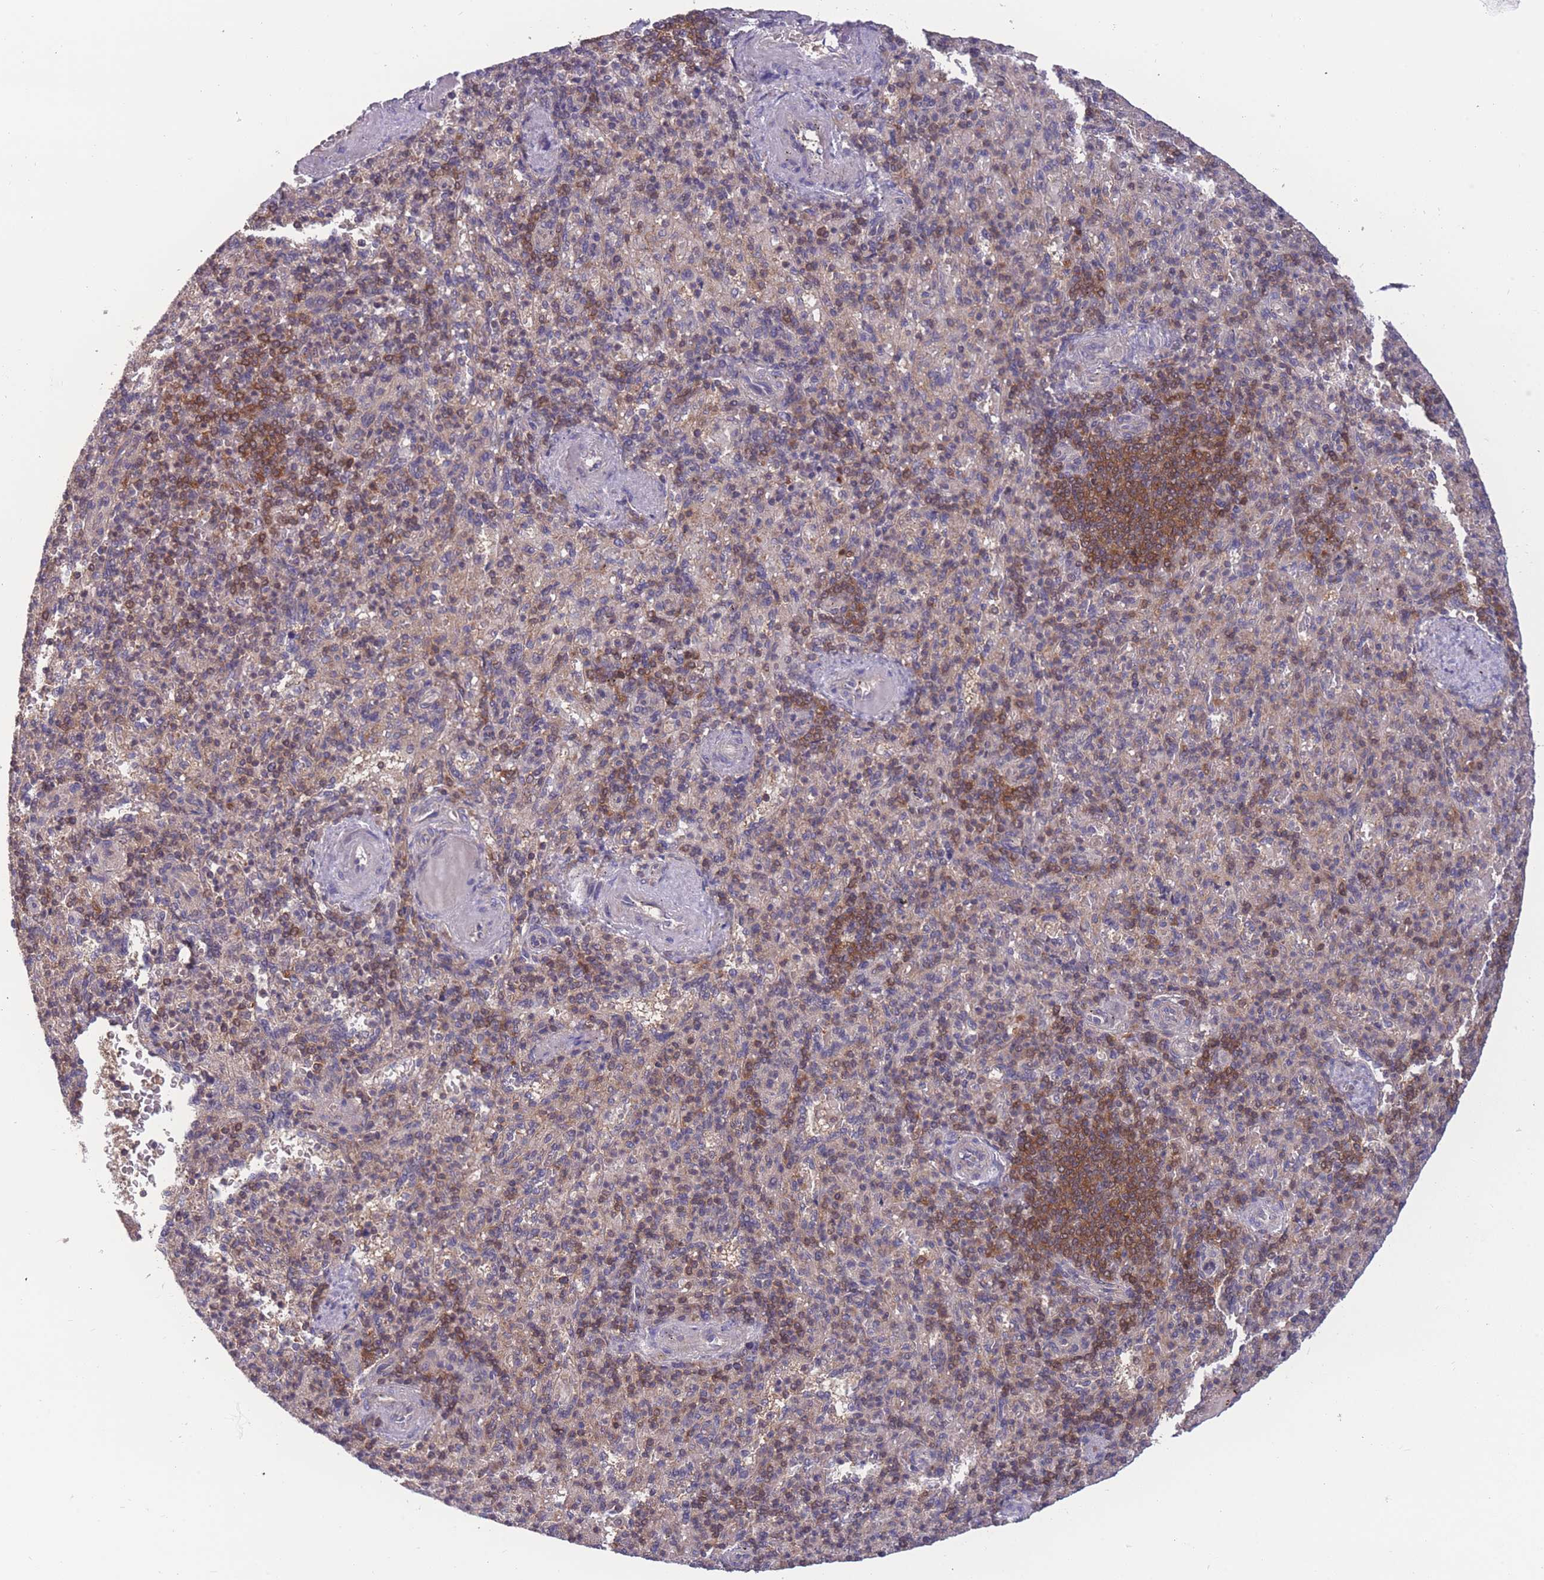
{"staining": {"intensity": "moderate", "quantity": "<25%", "location": "cytoplasmic/membranous"}, "tissue": "spleen", "cell_type": "Cells in red pulp", "image_type": "normal", "snomed": [{"axis": "morphology", "description": "Normal tissue, NOS"}, {"axis": "topography", "description": "Spleen"}], "caption": "Immunohistochemical staining of unremarkable spleen displays low levels of moderate cytoplasmic/membranous positivity in approximately <25% of cells in red pulp. The staining is performed using DAB (3,3'-diaminobenzidine) brown chromogen to label protein expression. The nuclei are counter-stained blue using hematoxylin.", "gene": "UBE2NL", "patient": {"sex": "female", "age": 74}}